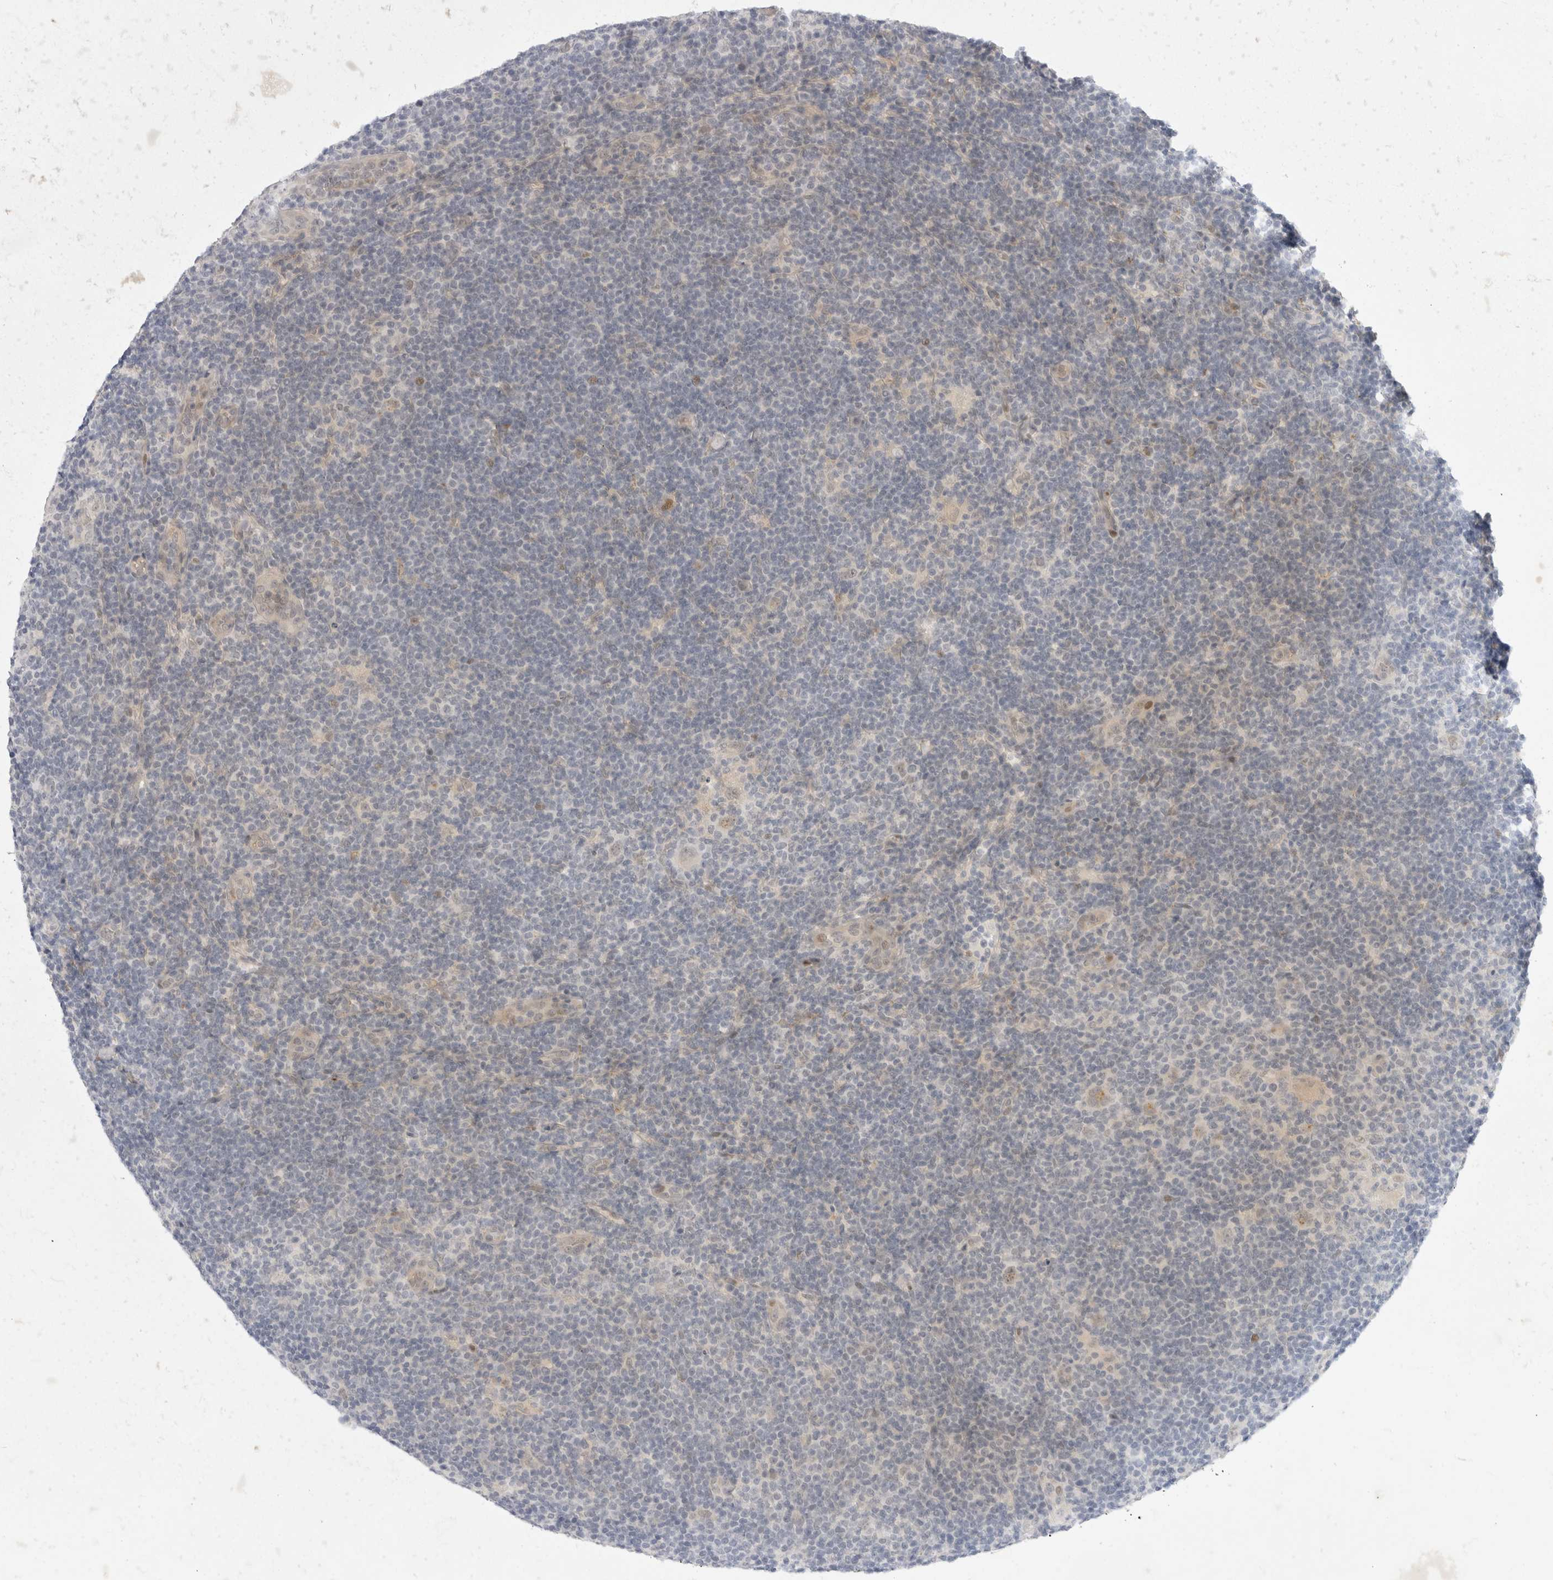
{"staining": {"intensity": "weak", "quantity": "25%-75%", "location": "nuclear"}, "tissue": "lymphoma", "cell_type": "Tumor cells", "image_type": "cancer", "snomed": [{"axis": "morphology", "description": "Hodgkin's disease, NOS"}, {"axis": "topography", "description": "Lymph node"}], "caption": "High-magnification brightfield microscopy of Hodgkin's disease stained with DAB (3,3'-diaminobenzidine) (brown) and counterstained with hematoxylin (blue). tumor cells exhibit weak nuclear positivity is appreciated in about25%-75% of cells.", "gene": "TOM1L2", "patient": {"sex": "female", "age": 57}}